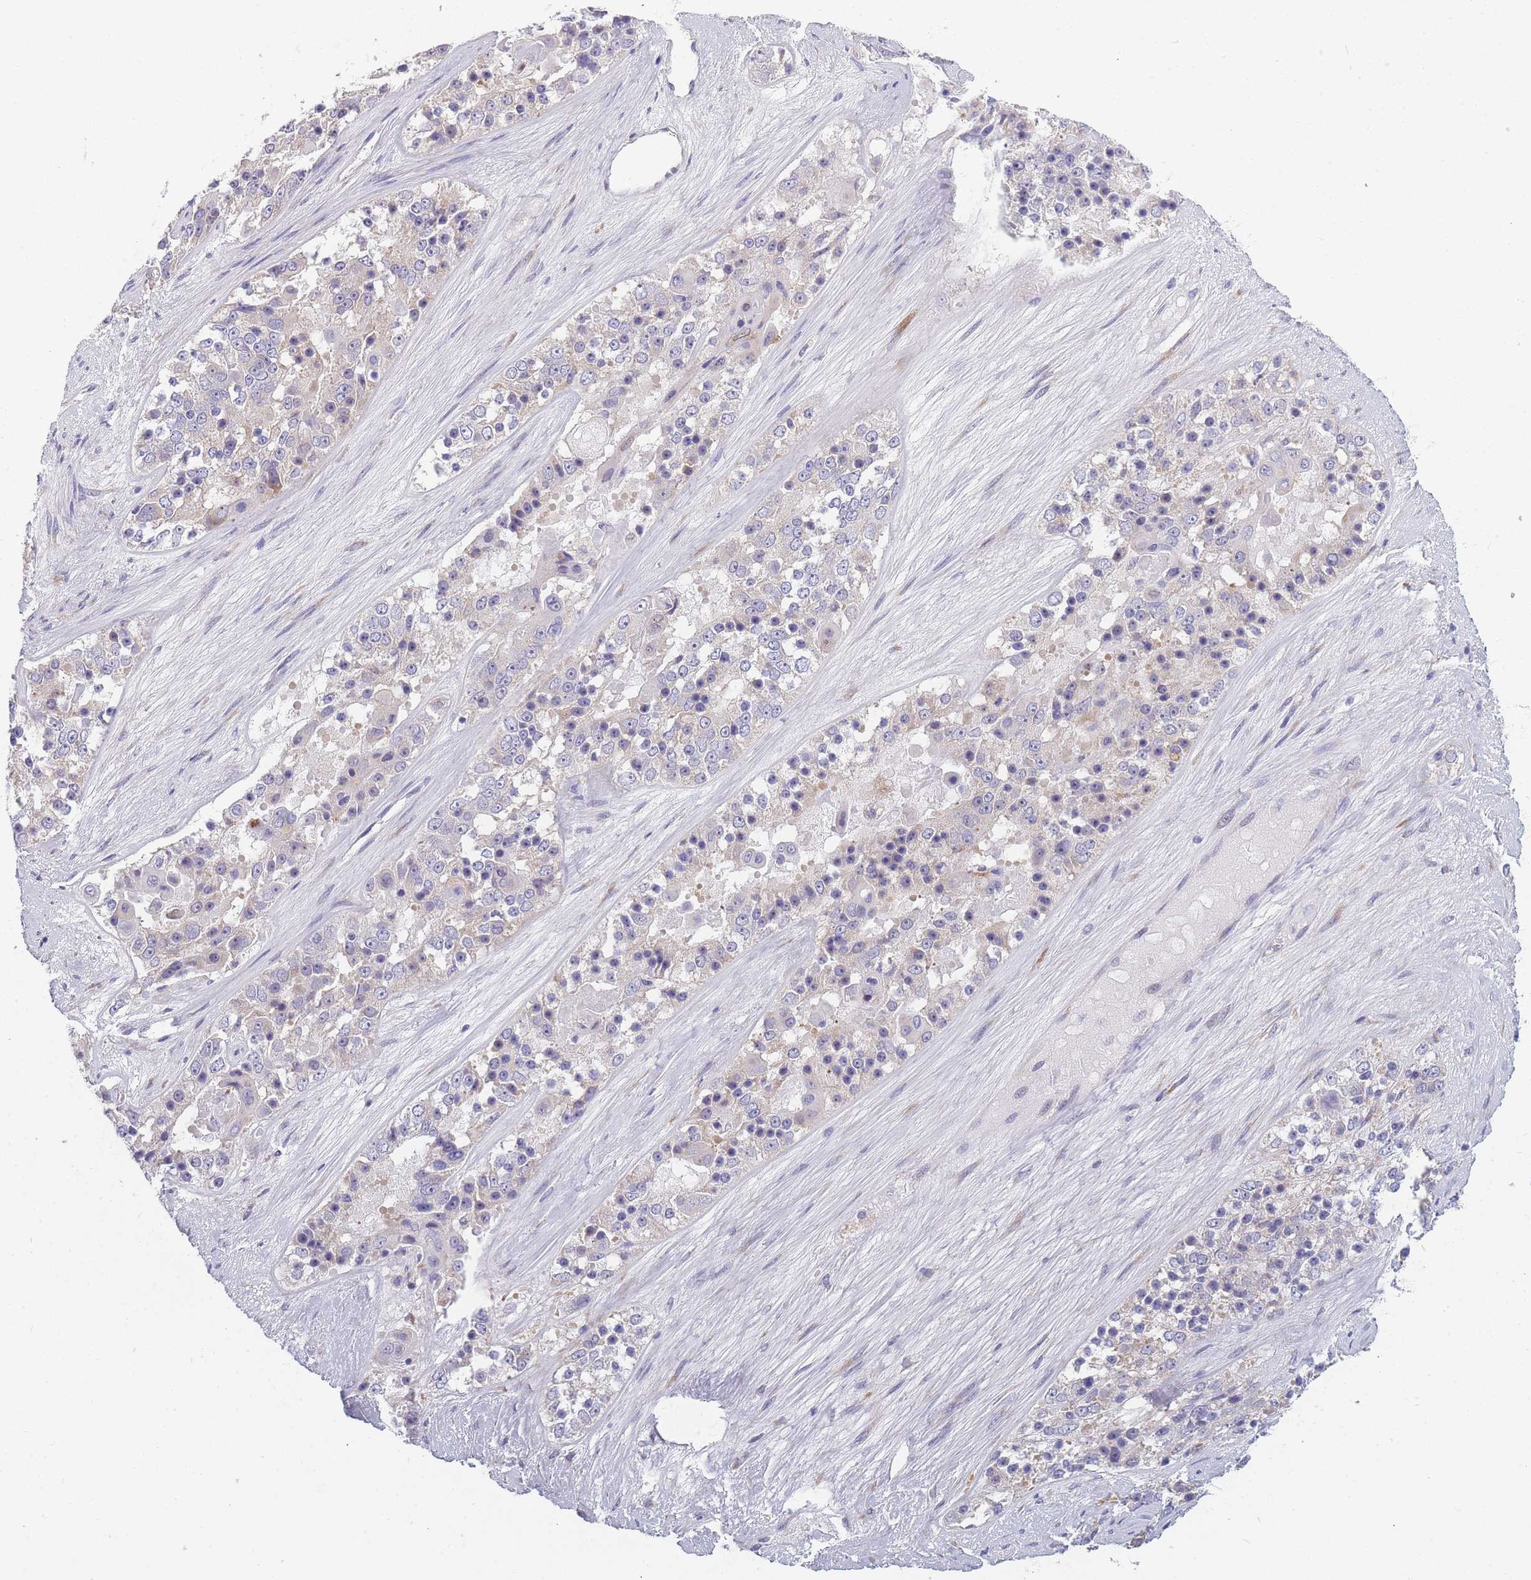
{"staining": {"intensity": "weak", "quantity": "<25%", "location": "cytoplasmic/membranous"}, "tissue": "ovarian cancer", "cell_type": "Tumor cells", "image_type": "cancer", "snomed": [{"axis": "morphology", "description": "Carcinoma, endometroid"}, {"axis": "topography", "description": "Ovary"}], "caption": "This is an immunohistochemistry histopathology image of endometroid carcinoma (ovarian). There is no staining in tumor cells.", "gene": "NDUFAF6", "patient": {"sex": "female", "age": 51}}